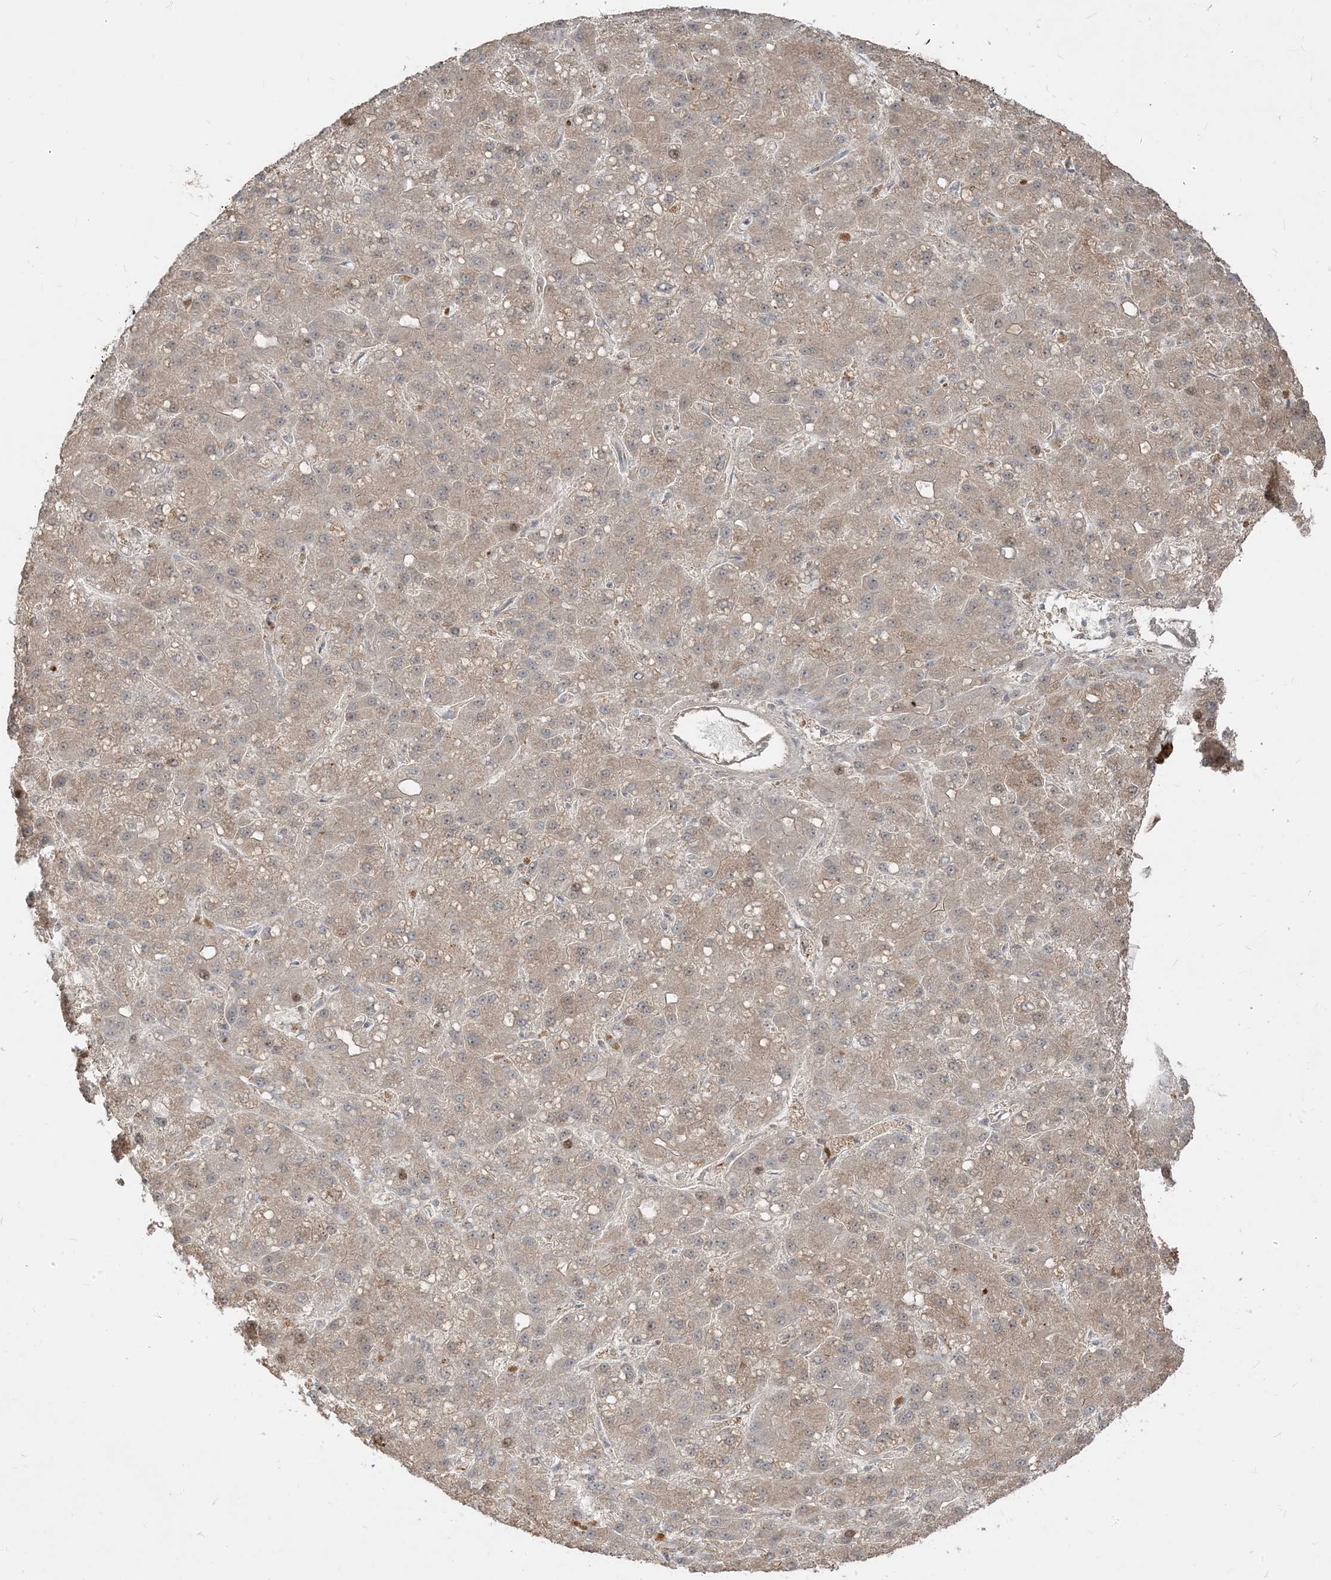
{"staining": {"intensity": "weak", "quantity": "25%-75%", "location": "cytoplasmic/membranous"}, "tissue": "liver cancer", "cell_type": "Tumor cells", "image_type": "cancer", "snomed": [{"axis": "morphology", "description": "Carcinoma, Hepatocellular, NOS"}, {"axis": "topography", "description": "Liver"}], "caption": "The histopathology image demonstrates immunohistochemical staining of hepatocellular carcinoma (liver). There is weak cytoplasmic/membranous expression is present in about 25%-75% of tumor cells. (Stains: DAB (3,3'-diaminobenzidine) in brown, nuclei in blue, Microscopy: brightfield microscopy at high magnification).", "gene": "TBCC", "patient": {"sex": "male", "age": 67}}